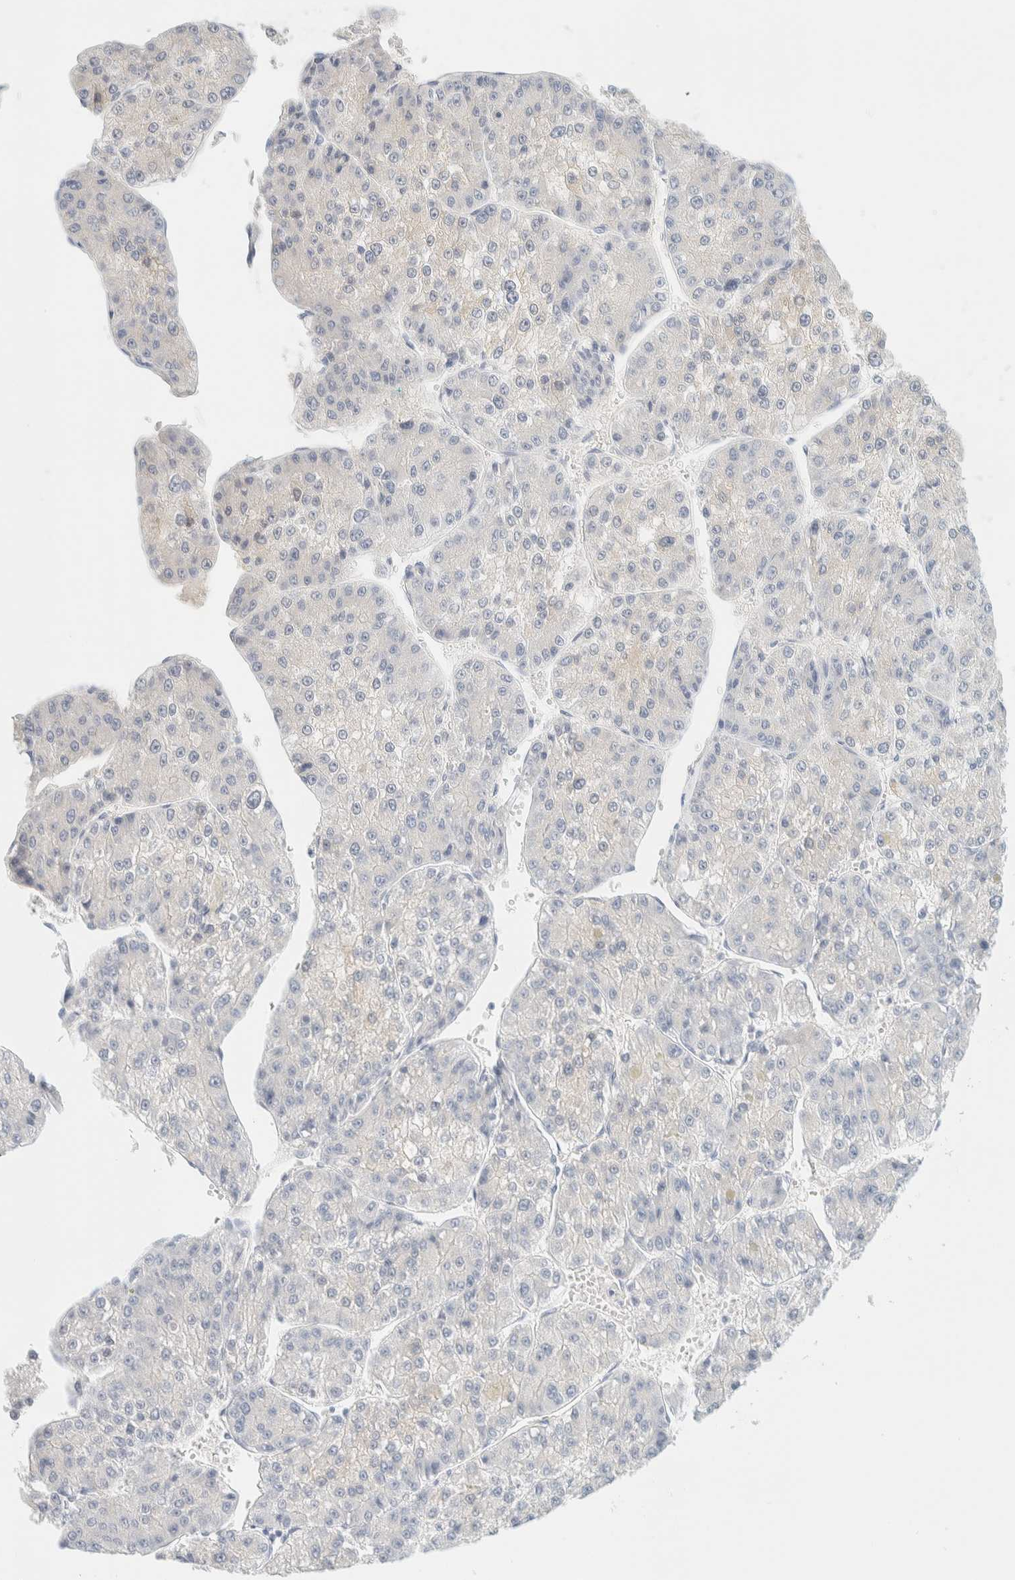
{"staining": {"intensity": "negative", "quantity": "none", "location": "none"}, "tissue": "liver cancer", "cell_type": "Tumor cells", "image_type": "cancer", "snomed": [{"axis": "morphology", "description": "Carcinoma, Hepatocellular, NOS"}, {"axis": "topography", "description": "Liver"}], "caption": "Protein analysis of liver cancer (hepatocellular carcinoma) reveals no significant expression in tumor cells.", "gene": "AFMID", "patient": {"sex": "female", "age": 73}}